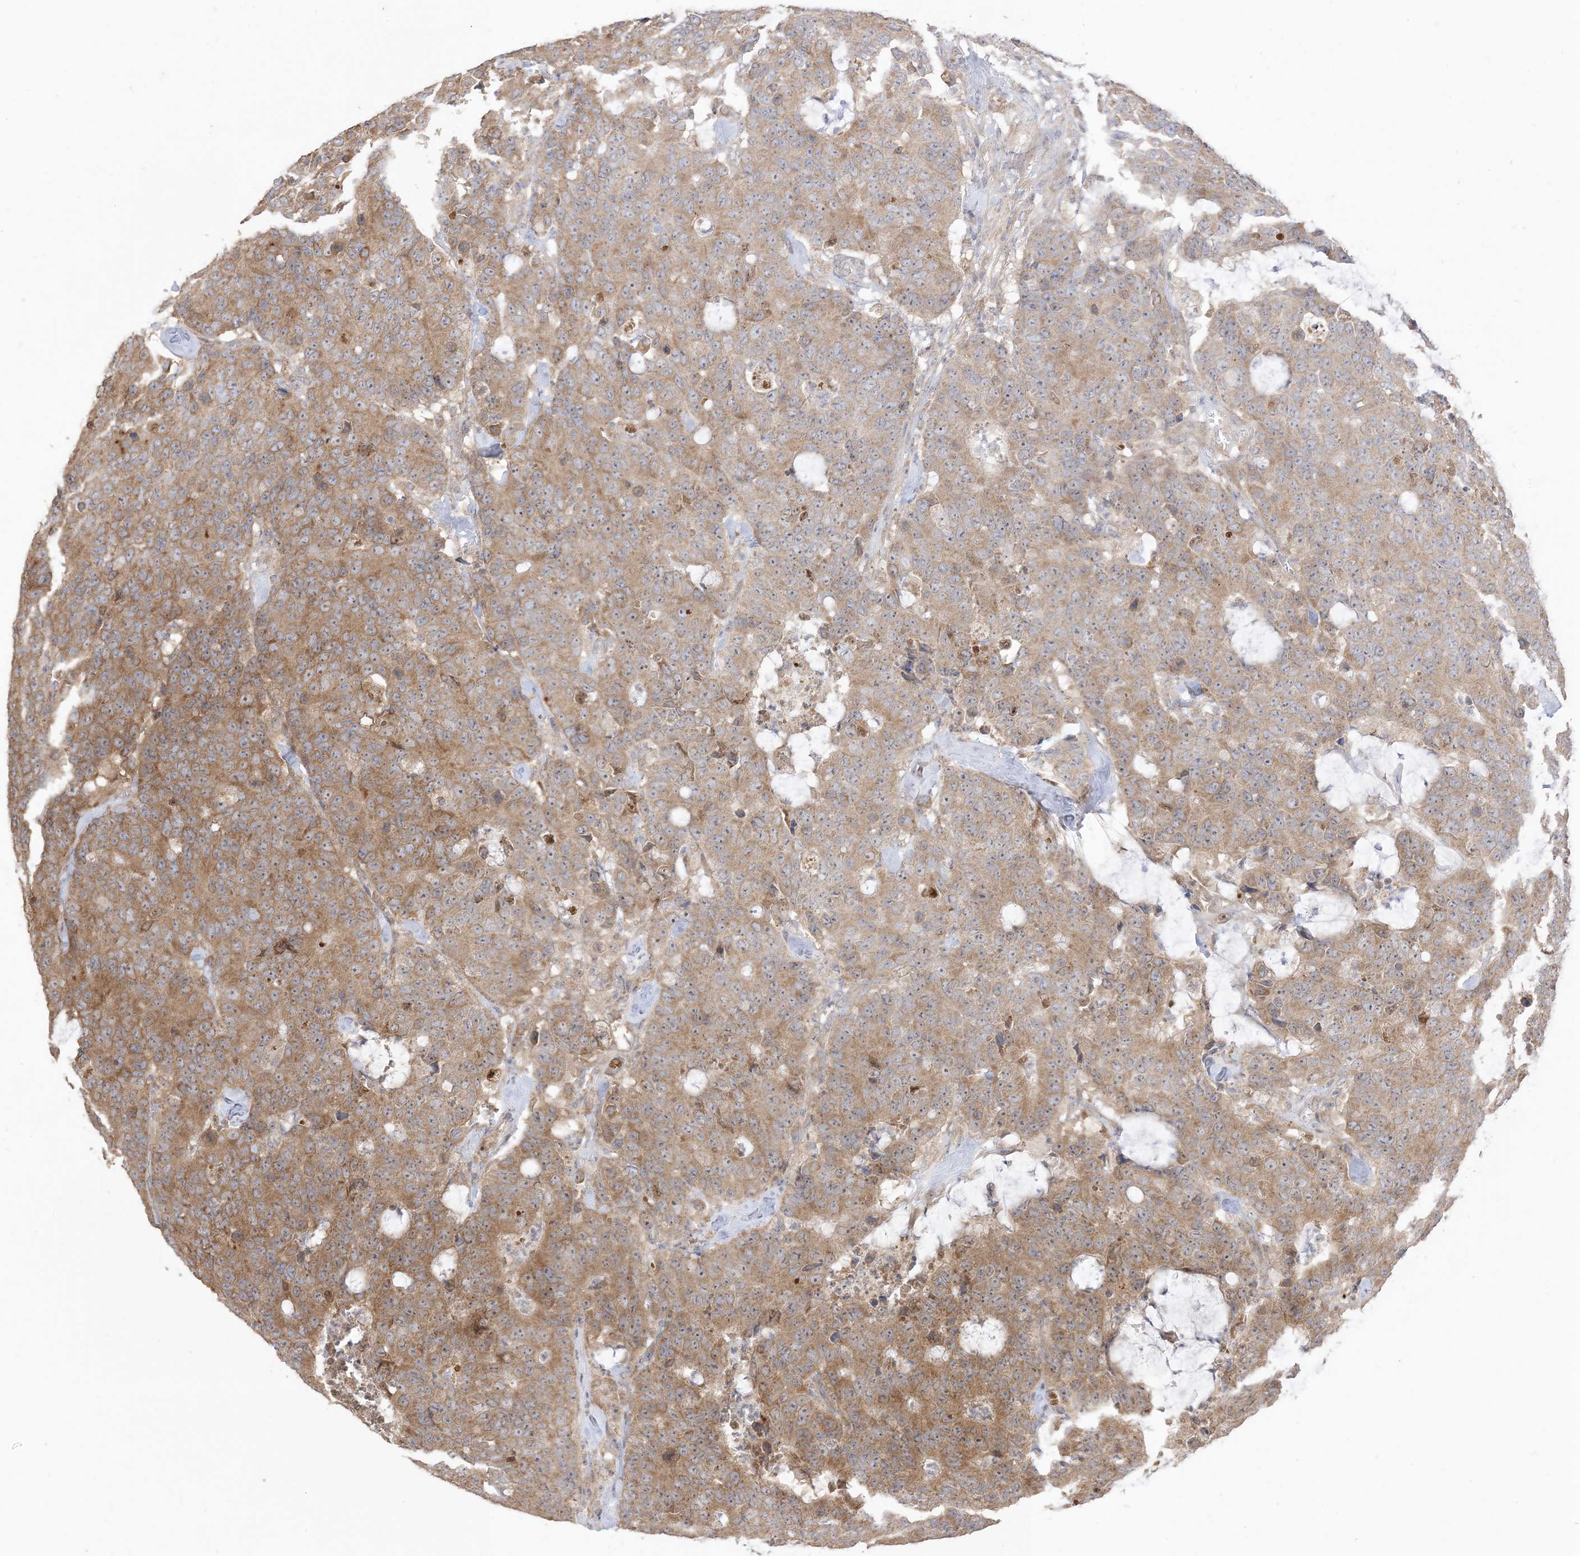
{"staining": {"intensity": "moderate", "quantity": ">75%", "location": "cytoplasmic/membranous"}, "tissue": "colorectal cancer", "cell_type": "Tumor cells", "image_type": "cancer", "snomed": [{"axis": "morphology", "description": "Adenocarcinoma, NOS"}, {"axis": "topography", "description": "Colon"}], "caption": "Protein analysis of colorectal adenocarcinoma tissue demonstrates moderate cytoplasmic/membranous expression in about >75% of tumor cells.", "gene": "SIRT3", "patient": {"sex": "female", "age": 86}}